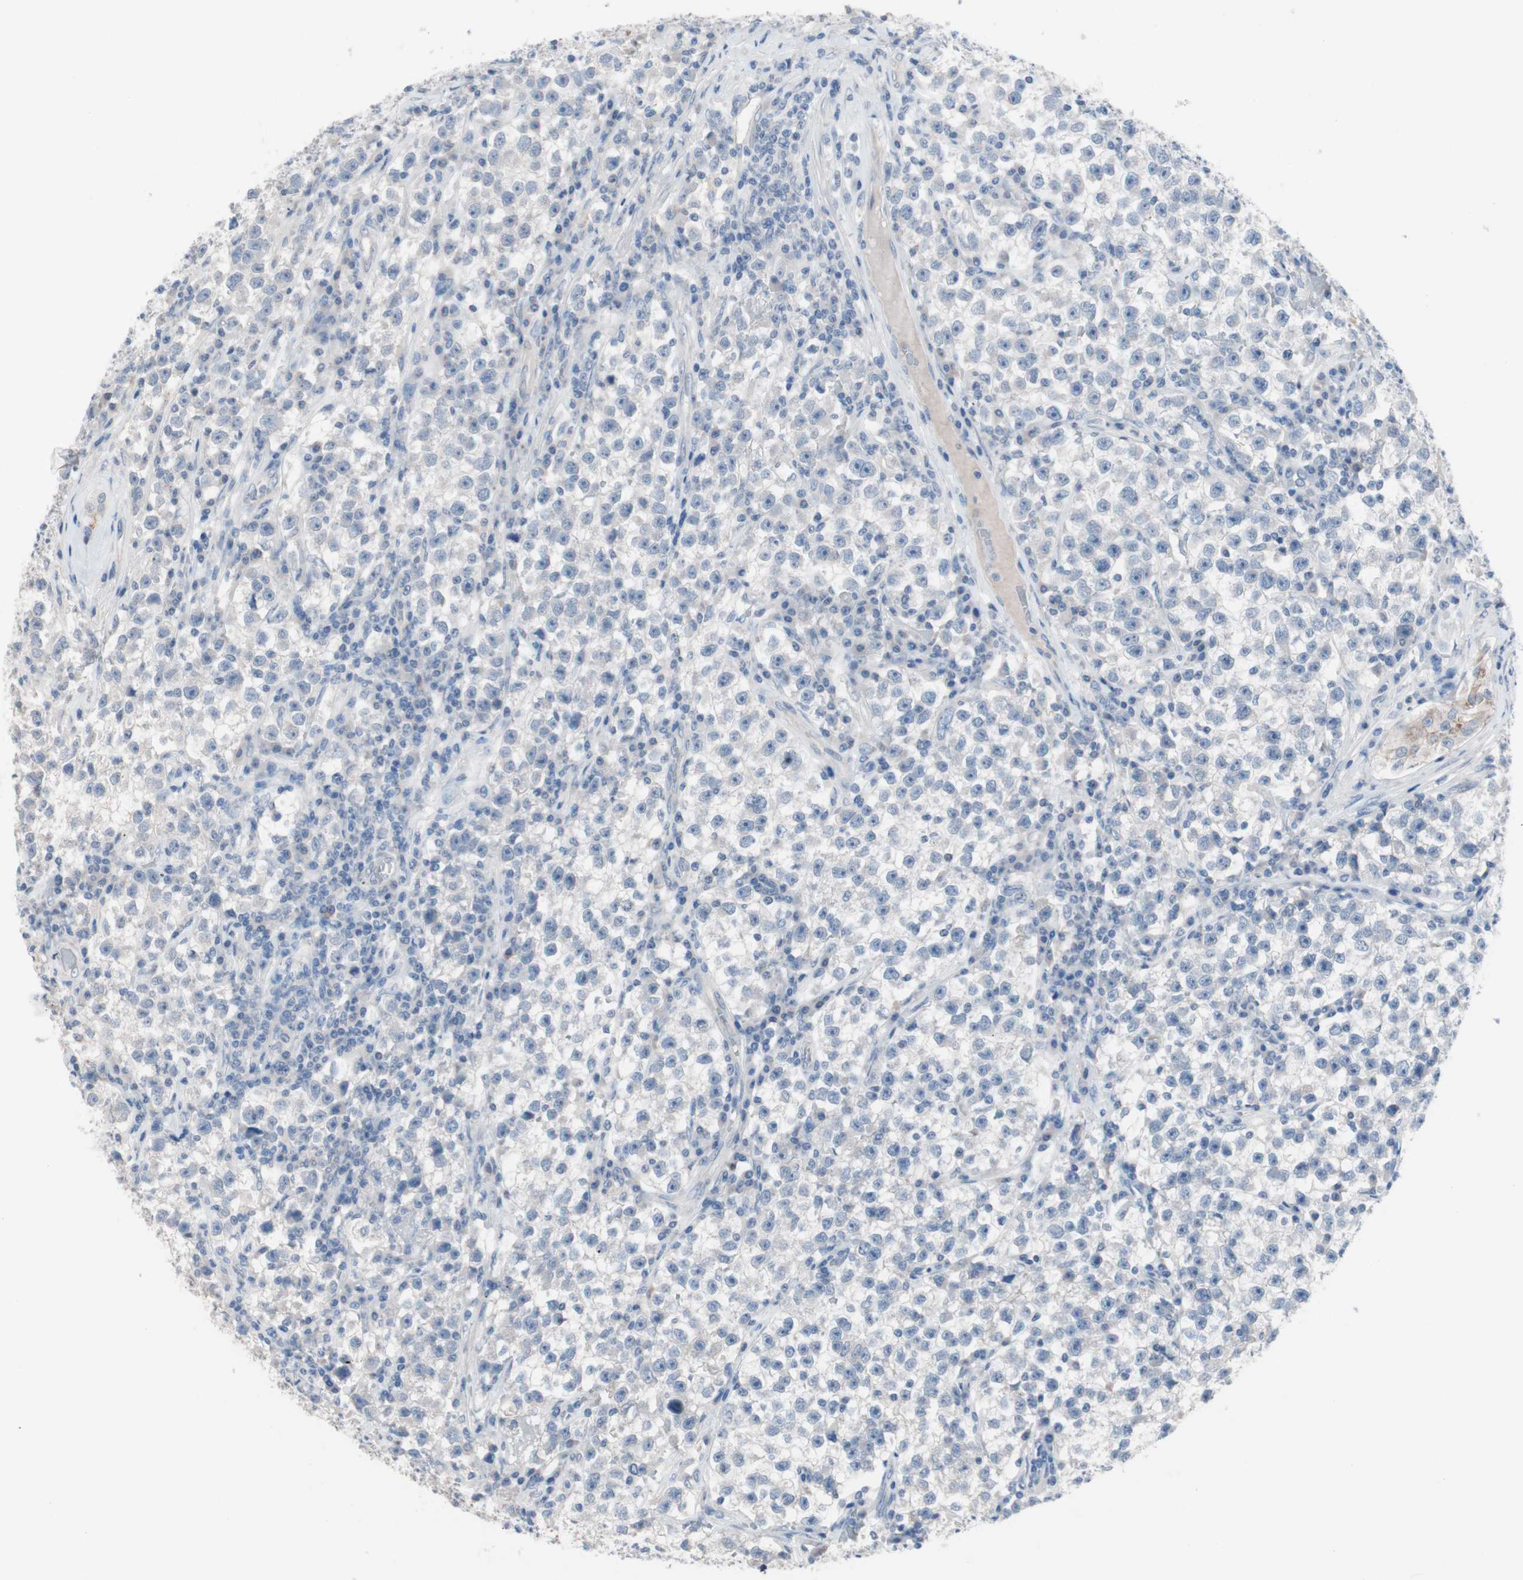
{"staining": {"intensity": "negative", "quantity": "none", "location": "none"}, "tissue": "testis cancer", "cell_type": "Tumor cells", "image_type": "cancer", "snomed": [{"axis": "morphology", "description": "Seminoma, NOS"}, {"axis": "topography", "description": "Testis"}], "caption": "Immunohistochemical staining of testis cancer demonstrates no significant positivity in tumor cells.", "gene": "ULBP1", "patient": {"sex": "male", "age": 22}}